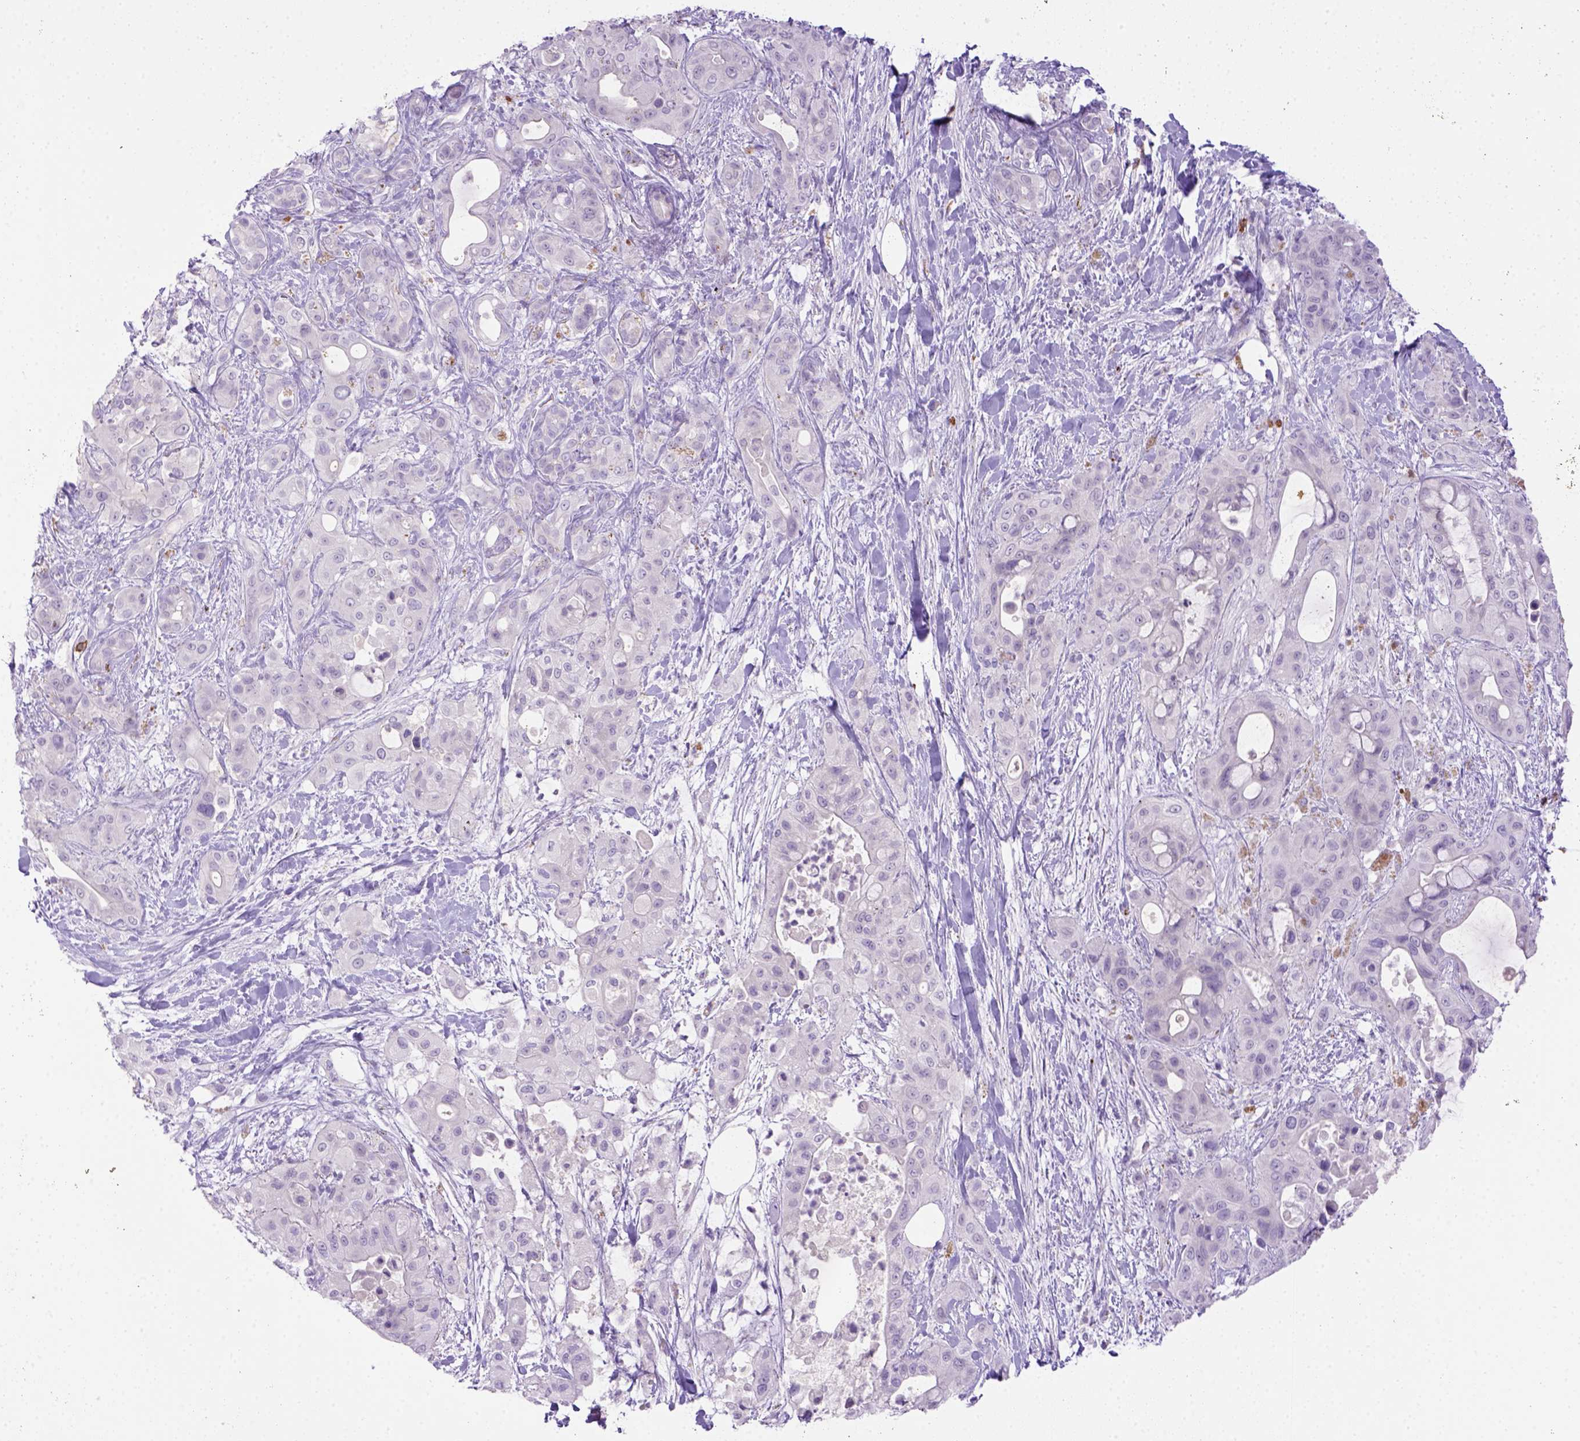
{"staining": {"intensity": "negative", "quantity": "none", "location": "none"}, "tissue": "pancreatic cancer", "cell_type": "Tumor cells", "image_type": "cancer", "snomed": [{"axis": "morphology", "description": "Adenocarcinoma, NOS"}, {"axis": "topography", "description": "Pancreas"}], "caption": "Tumor cells show no significant staining in pancreatic cancer. (DAB immunohistochemistry, high magnification).", "gene": "CD3E", "patient": {"sex": "male", "age": 71}}